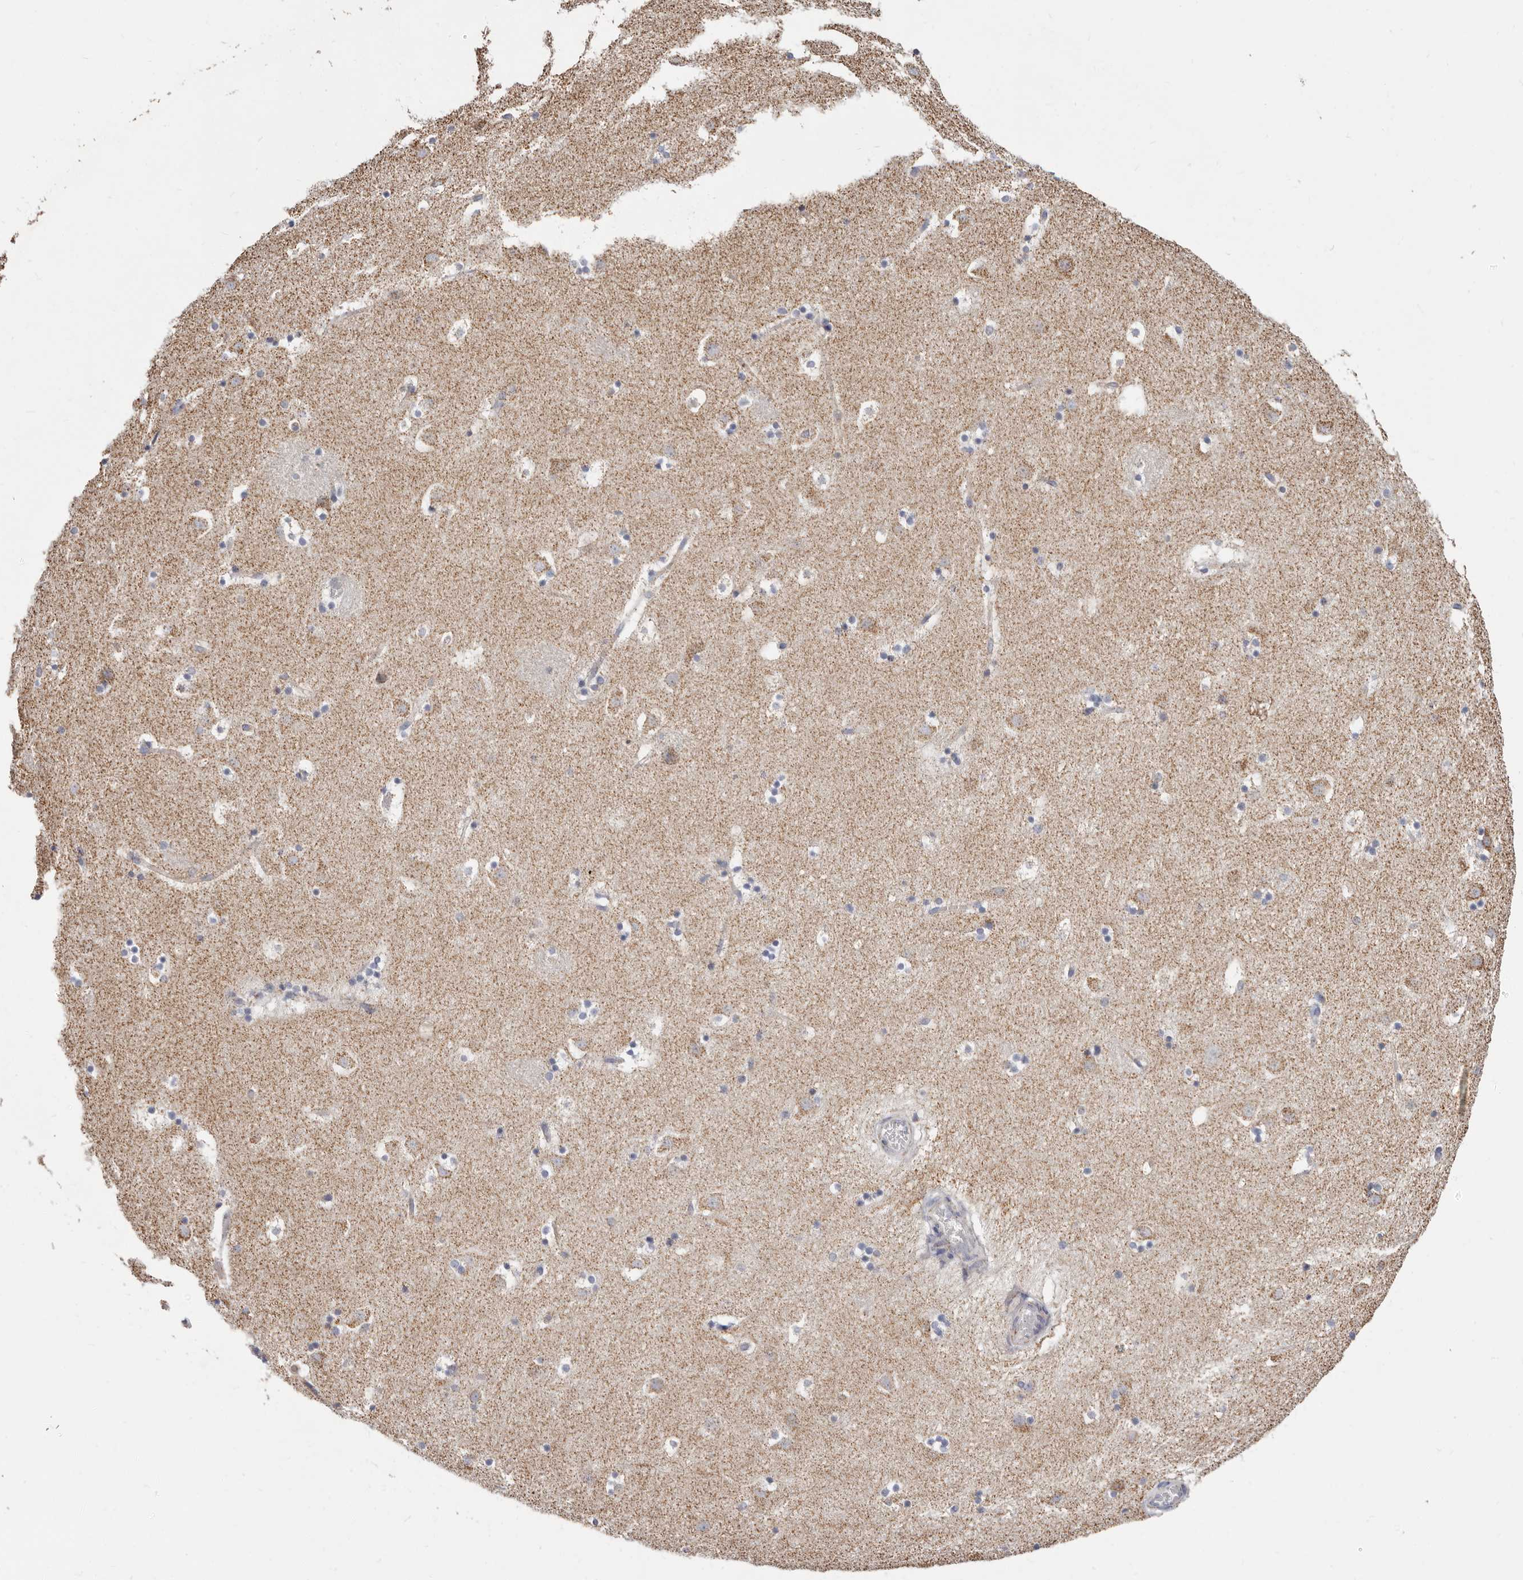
{"staining": {"intensity": "negative", "quantity": "none", "location": "none"}, "tissue": "caudate", "cell_type": "Glial cells", "image_type": "normal", "snomed": [{"axis": "morphology", "description": "Normal tissue, NOS"}, {"axis": "topography", "description": "Lateral ventricle wall"}], "caption": "High power microscopy histopathology image of an IHC micrograph of normal caudate, revealing no significant positivity in glial cells. (DAB (3,3'-diaminobenzidine) immunohistochemistry, high magnification).", "gene": "RSPO2", "patient": {"sex": "male", "age": 45}}